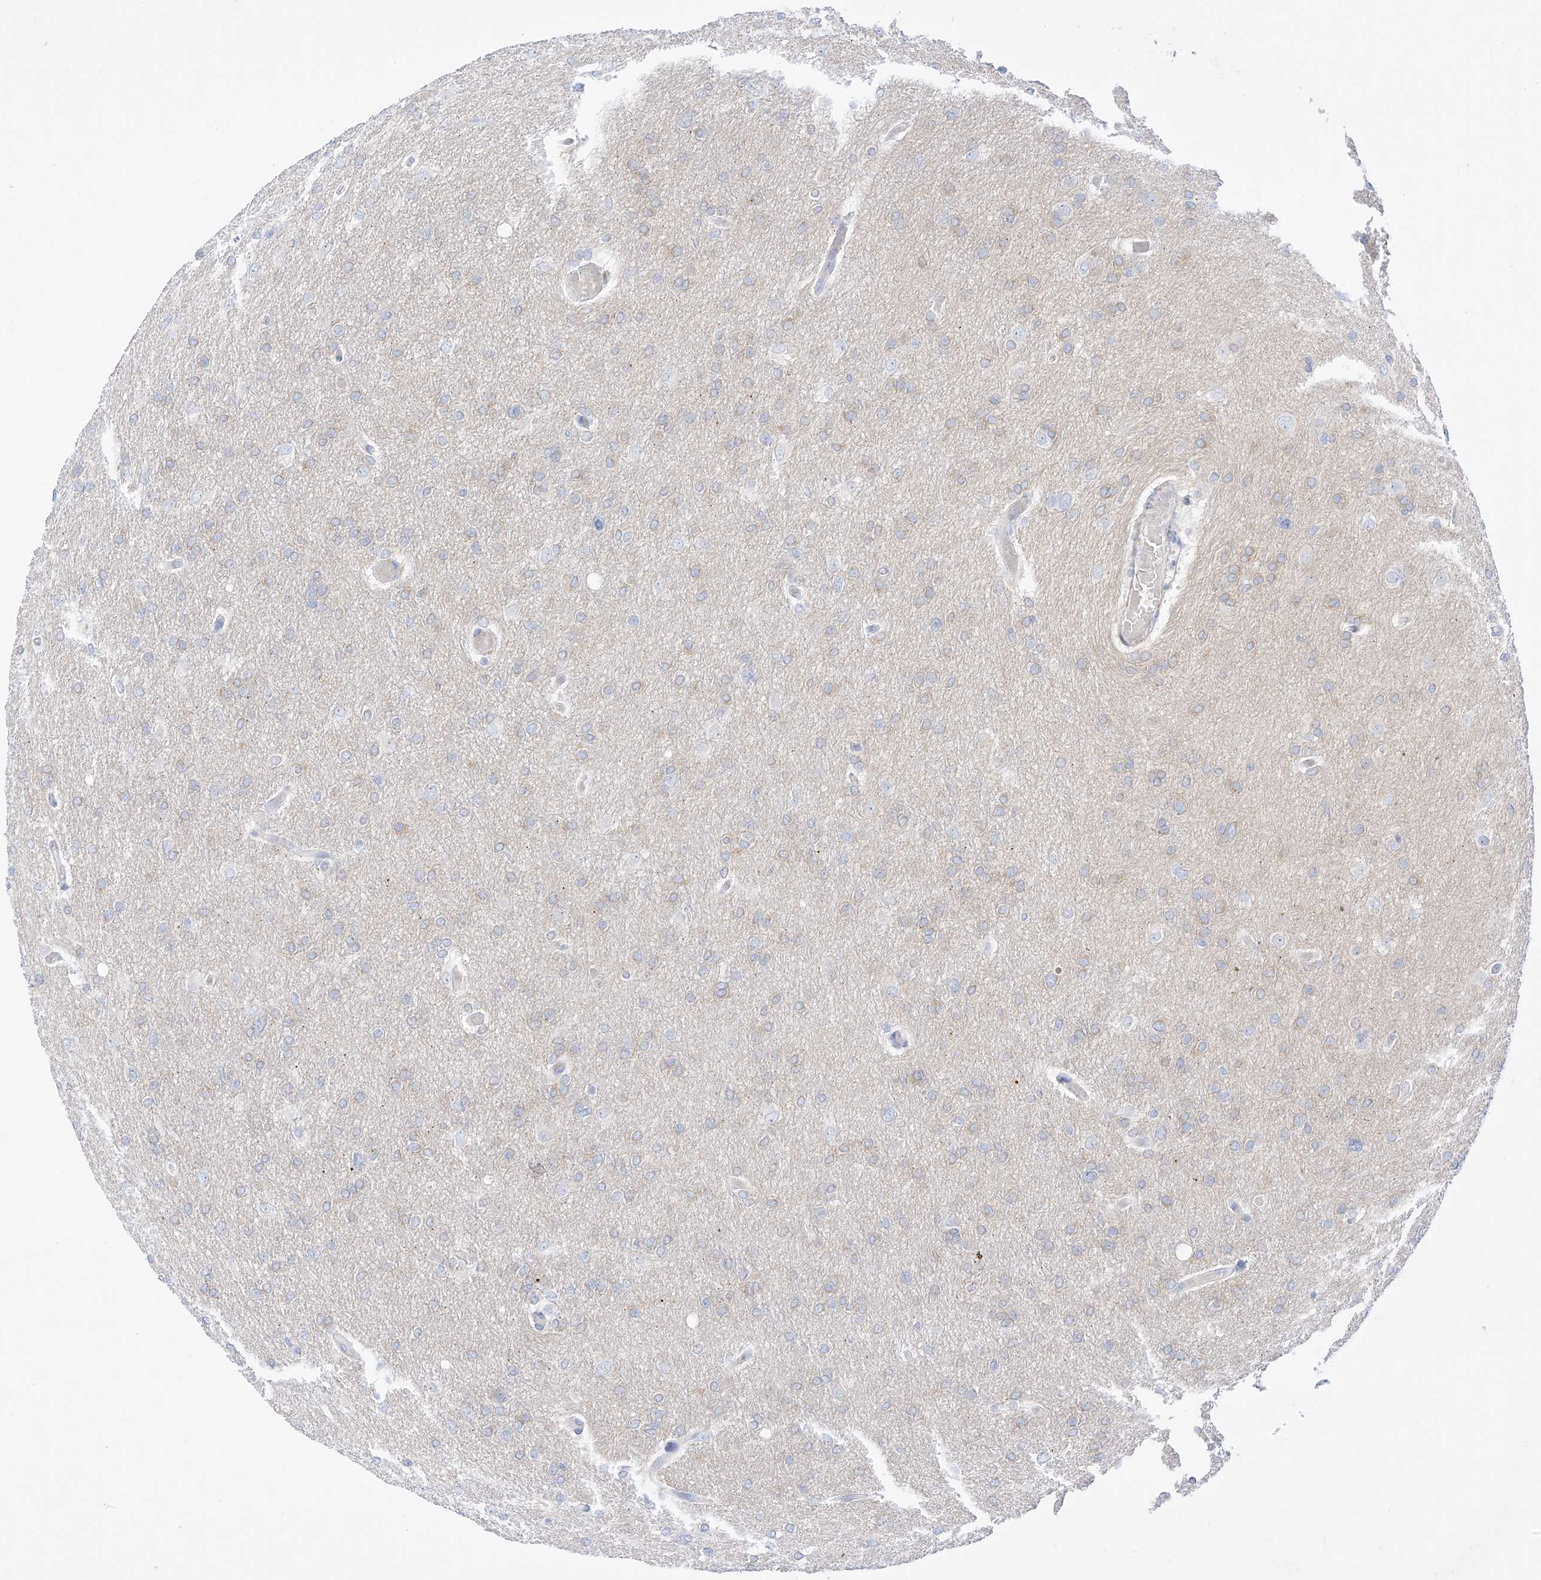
{"staining": {"intensity": "negative", "quantity": "none", "location": "none"}, "tissue": "glioma", "cell_type": "Tumor cells", "image_type": "cancer", "snomed": [{"axis": "morphology", "description": "Glioma, malignant, High grade"}, {"axis": "topography", "description": "Cerebral cortex"}], "caption": "An image of human glioma is negative for staining in tumor cells.", "gene": "ST3GAL5", "patient": {"sex": "female", "age": 36}}